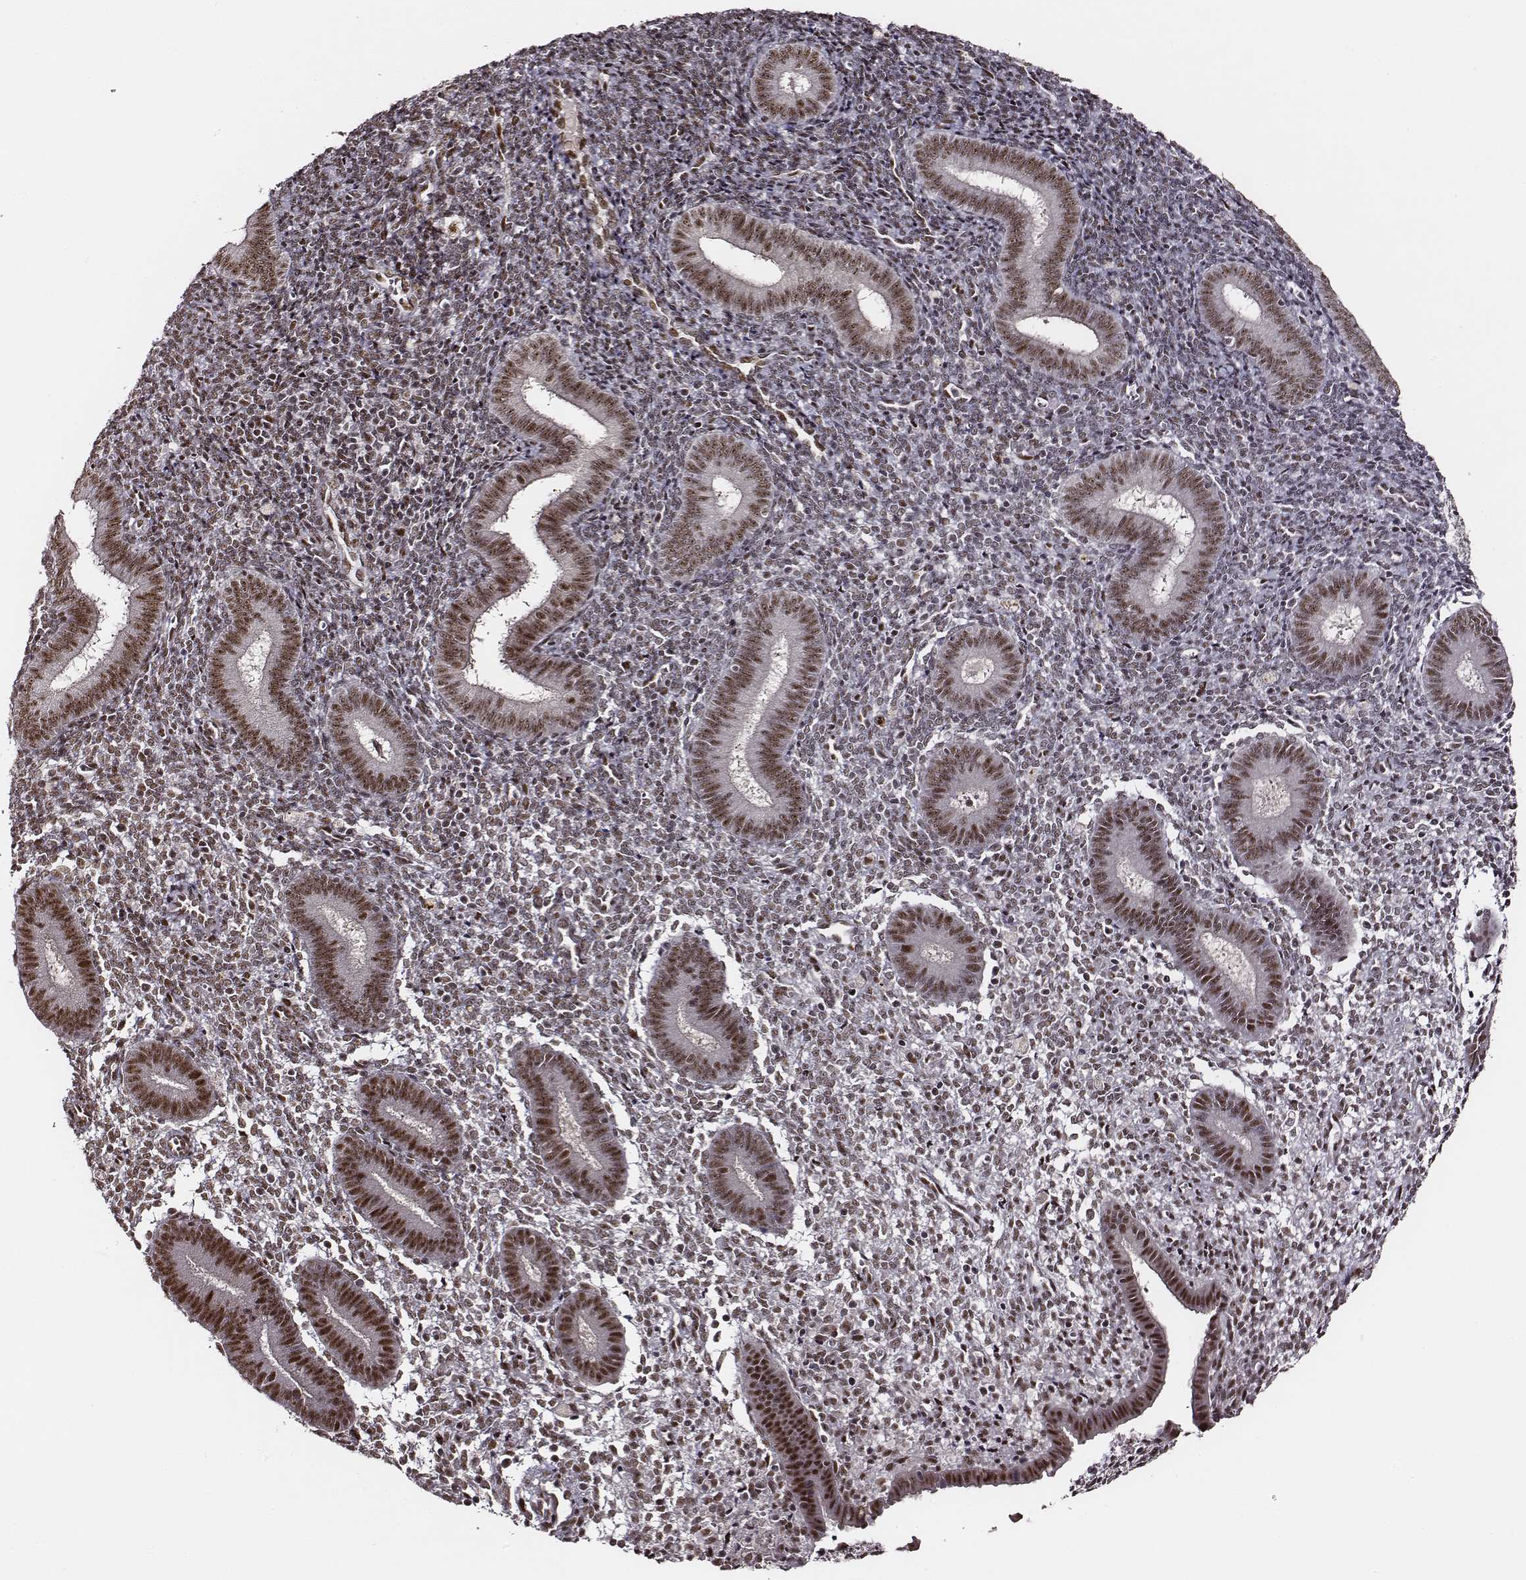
{"staining": {"intensity": "moderate", "quantity": ">75%", "location": "nuclear"}, "tissue": "endometrium", "cell_type": "Cells in endometrial stroma", "image_type": "normal", "snomed": [{"axis": "morphology", "description": "Normal tissue, NOS"}, {"axis": "topography", "description": "Endometrium"}], "caption": "A medium amount of moderate nuclear staining is appreciated in about >75% of cells in endometrial stroma in benign endometrium.", "gene": "PPARA", "patient": {"sex": "female", "age": 25}}